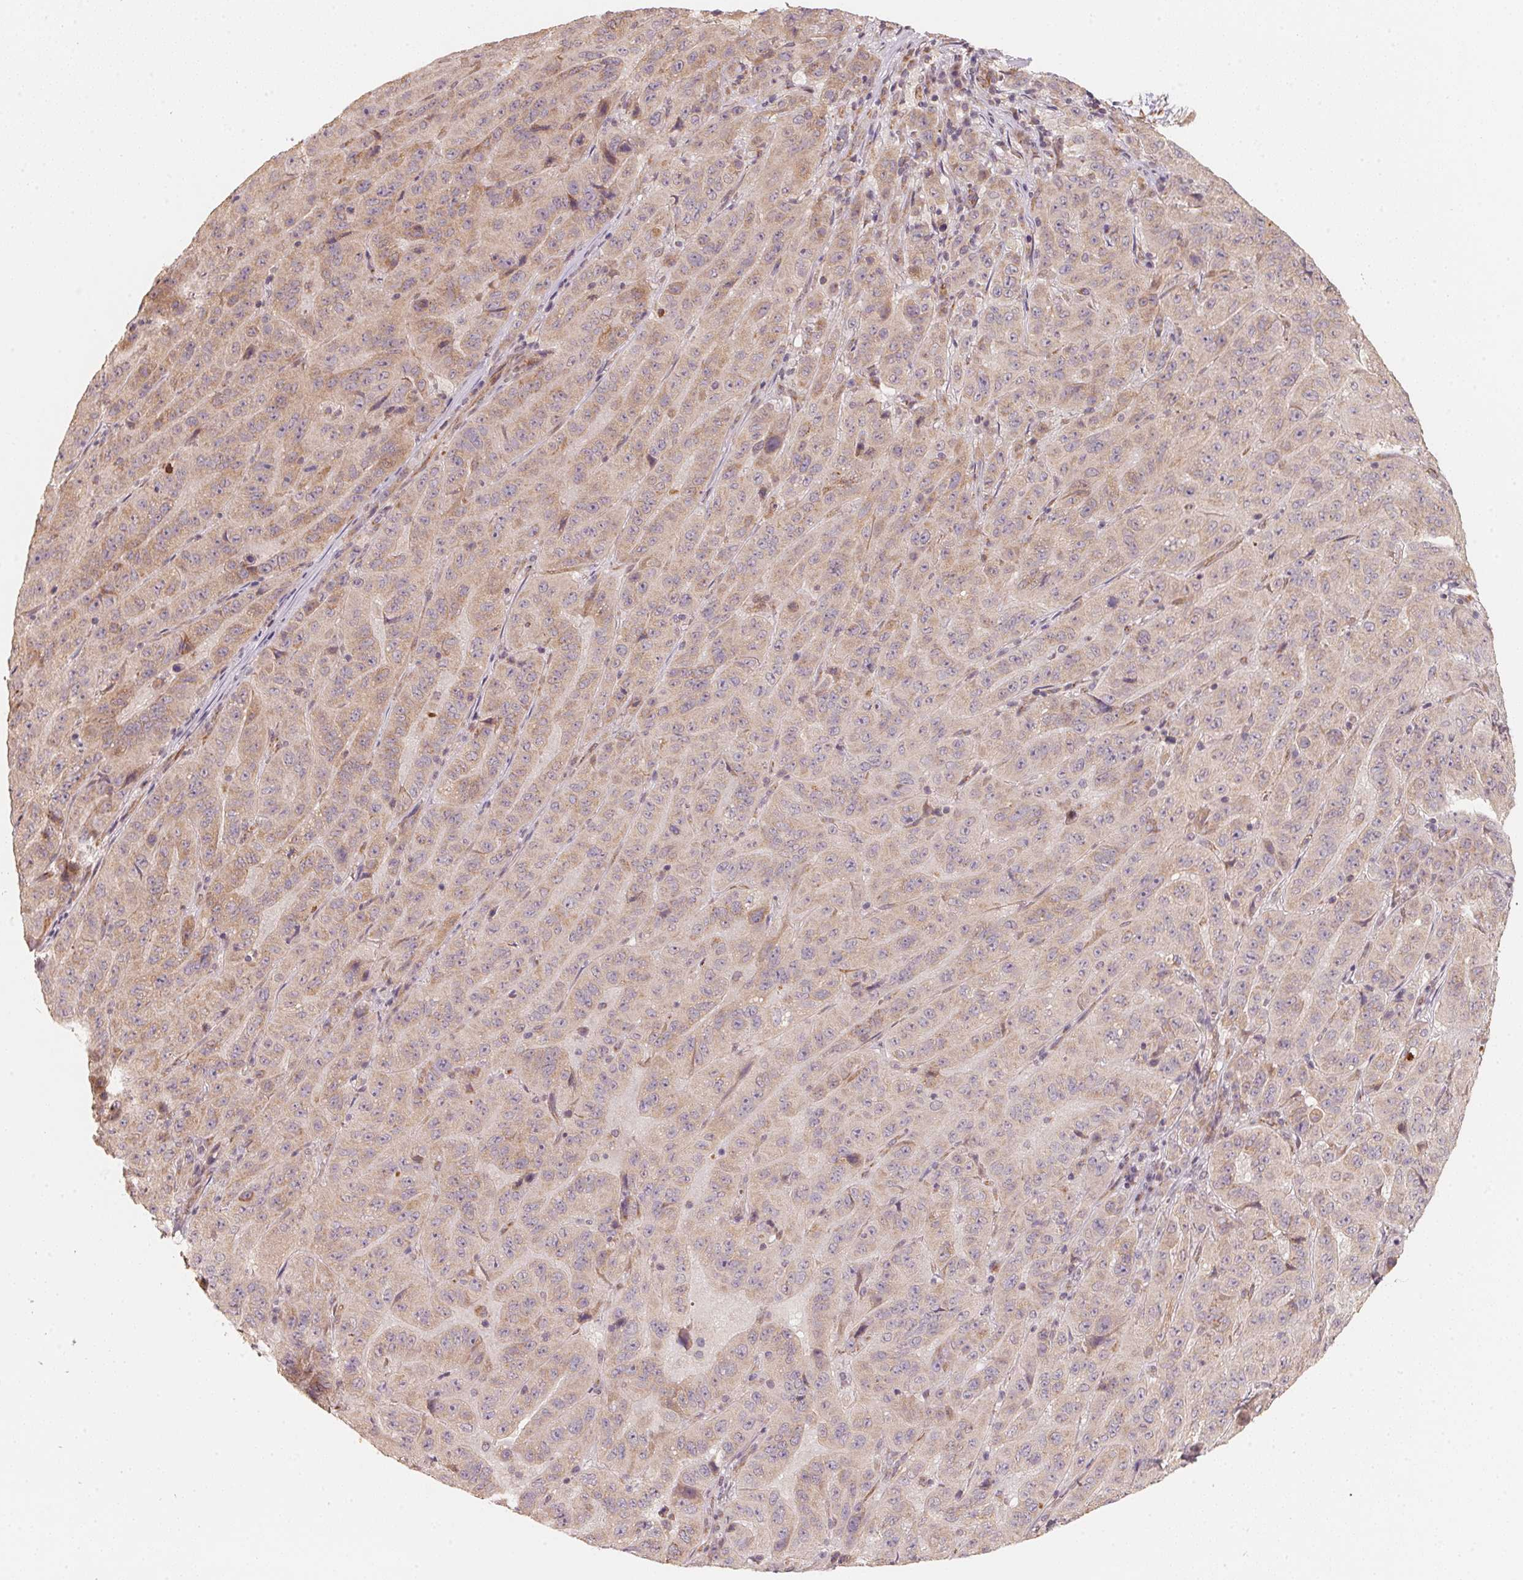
{"staining": {"intensity": "weak", "quantity": "25%-75%", "location": "cytoplasmic/membranous"}, "tissue": "pancreatic cancer", "cell_type": "Tumor cells", "image_type": "cancer", "snomed": [{"axis": "morphology", "description": "Adenocarcinoma, NOS"}, {"axis": "topography", "description": "Pancreas"}], "caption": "The immunohistochemical stain shows weak cytoplasmic/membranous staining in tumor cells of pancreatic cancer (adenocarcinoma) tissue. The protein of interest is shown in brown color, while the nuclei are stained blue.", "gene": "TSPAN12", "patient": {"sex": "male", "age": 63}}